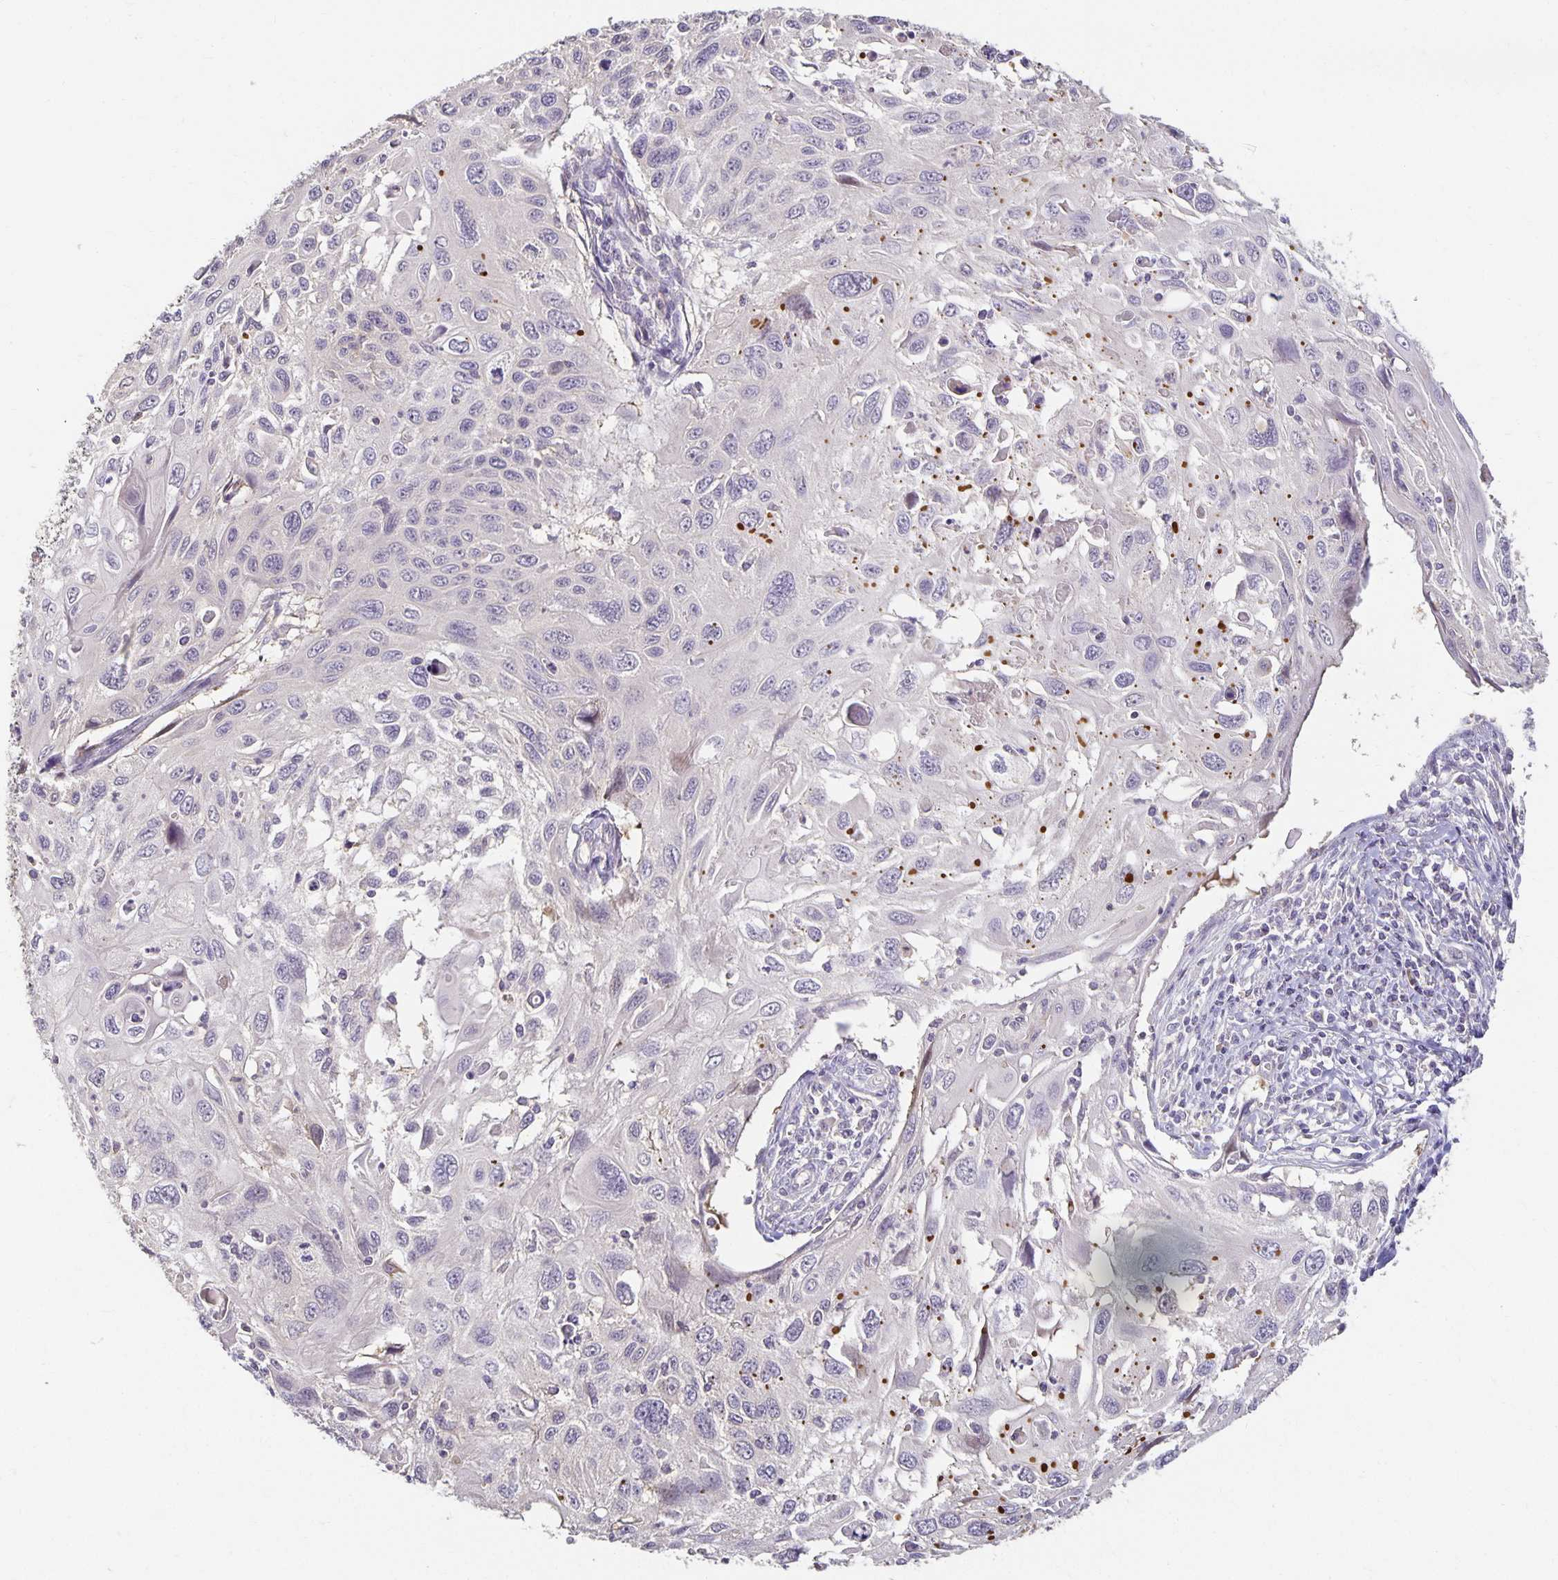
{"staining": {"intensity": "negative", "quantity": "none", "location": "none"}, "tissue": "cervical cancer", "cell_type": "Tumor cells", "image_type": "cancer", "snomed": [{"axis": "morphology", "description": "Squamous cell carcinoma, NOS"}, {"axis": "topography", "description": "Cervix"}], "caption": "This is a histopathology image of IHC staining of cervical cancer (squamous cell carcinoma), which shows no staining in tumor cells.", "gene": "CST6", "patient": {"sex": "female", "age": 70}}